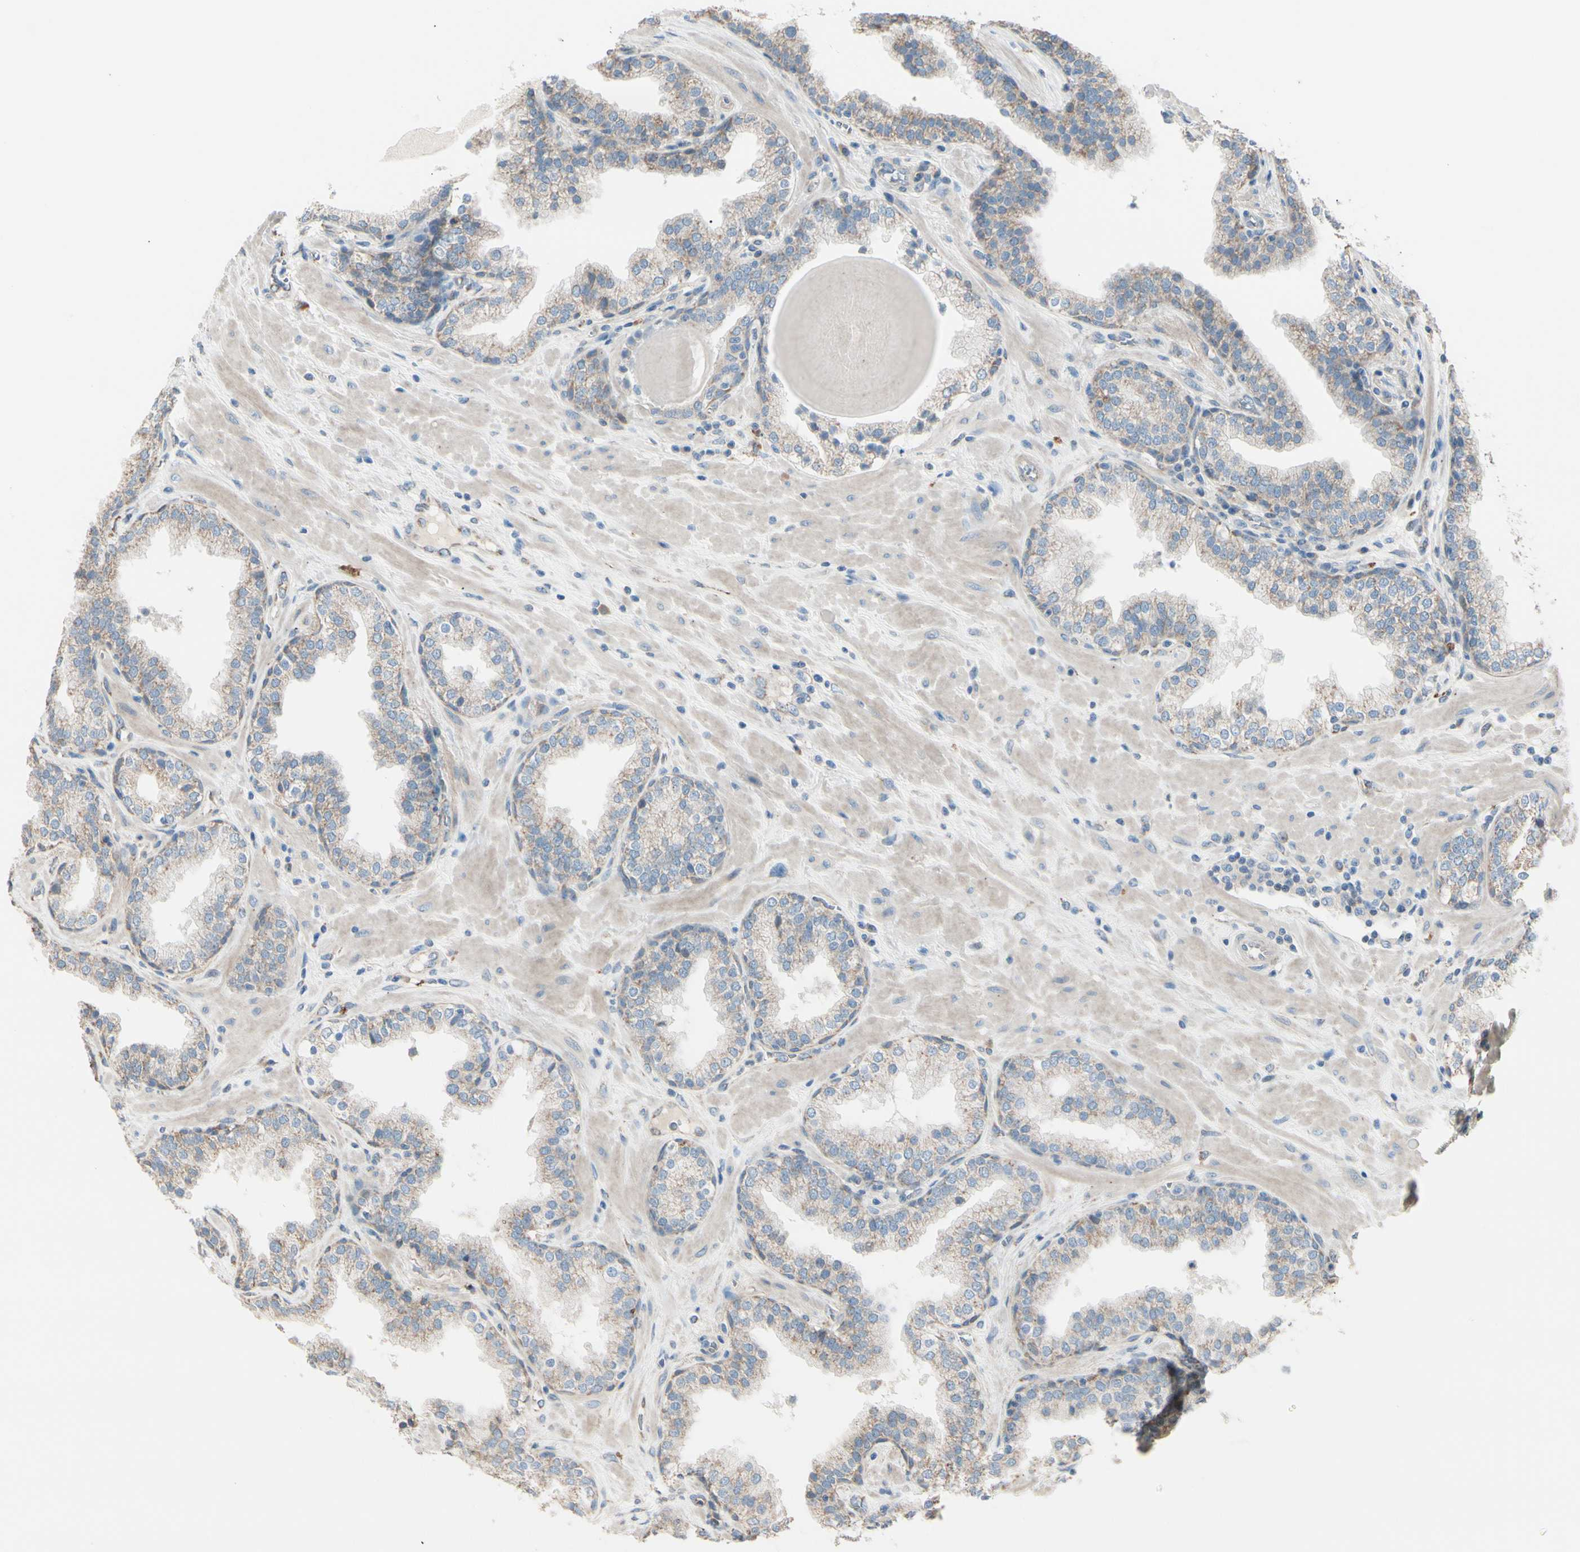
{"staining": {"intensity": "weak", "quantity": "25%-75%", "location": "cytoplasmic/membranous"}, "tissue": "prostate", "cell_type": "Glandular cells", "image_type": "normal", "snomed": [{"axis": "morphology", "description": "Normal tissue, NOS"}, {"axis": "topography", "description": "Prostate"}], "caption": "Prostate stained with DAB (3,3'-diaminobenzidine) immunohistochemistry shows low levels of weak cytoplasmic/membranous positivity in about 25%-75% of glandular cells. (DAB (3,3'-diaminobenzidine) IHC with brightfield microscopy, high magnification).", "gene": "EPHA3", "patient": {"sex": "male", "age": 51}}